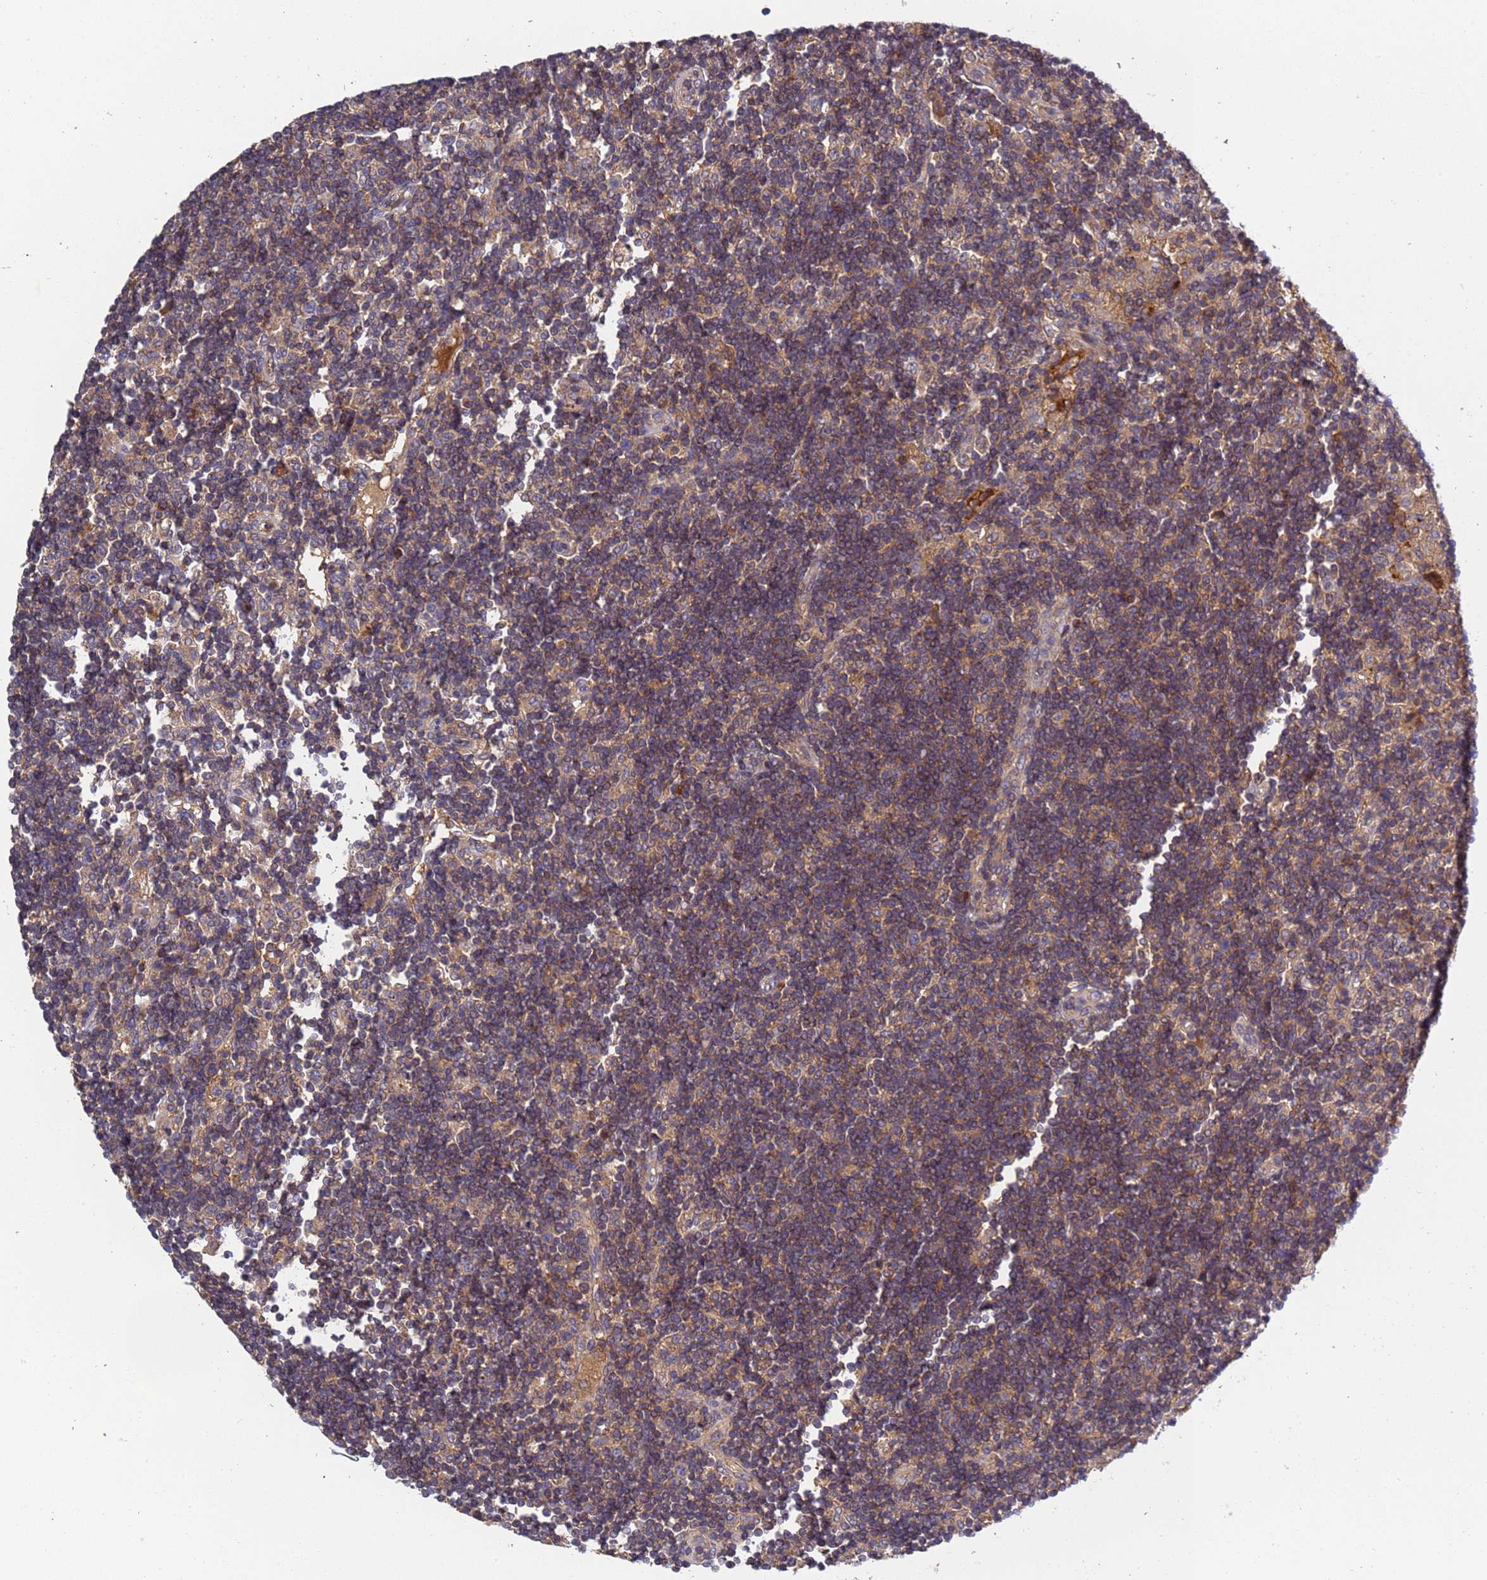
{"staining": {"intensity": "negative", "quantity": "none", "location": "none"}, "tissue": "lymph node", "cell_type": "Germinal center cells", "image_type": "normal", "snomed": [{"axis": "morphology", "description": "Normal tissue, NOS"}, {"axis": "topography", "description": "Lymph node"}], "caption": "High power microscopy histopathology image of an IHC photomicrograph of unremarkable lymph node, revealing no significant expression in germinal center cells.", "gene": "PARP16", "patient": {"sex": "female", "age": 53}}